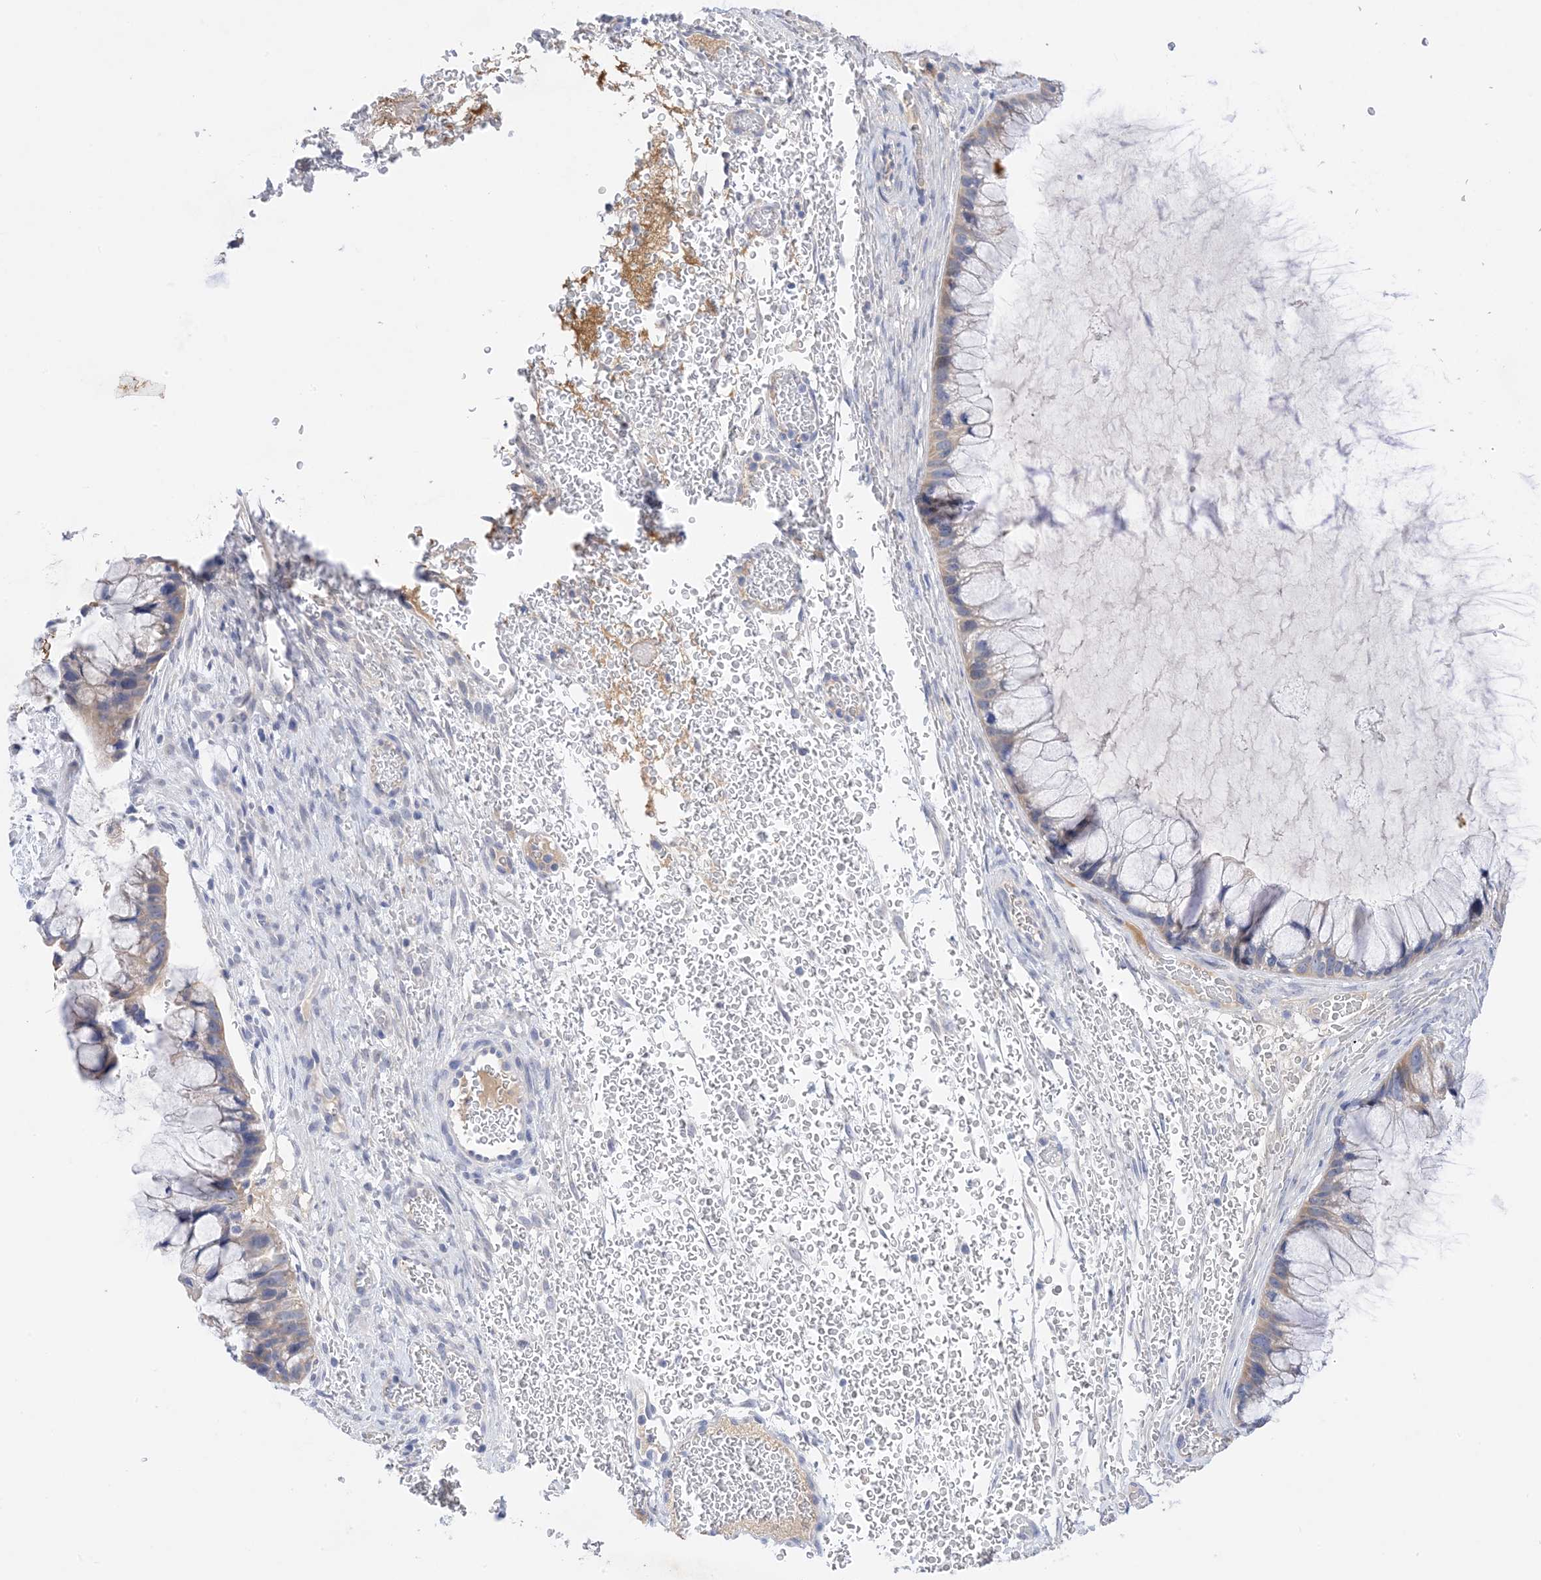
{"staining": {"intensity": "weak", "quantity": ">75%", "location": "cytoplasmic/membranous"}, "tissue": "ovarian cancer", "cell_type": "Tumor cells", "image_type": "cancer", "snomed": [{"axis": "morphology", "description": "Cystadenocarcinoma, mucinous, NOS"}, {"axis": "topography", "description": "Ovary"}], "caption": "This is an image of IHC staining of ovarian cancer, which shows weak expression in the cytoplasmic/membranous of tumor cells.", "gene": "PLK4", "patient": {"sex": "female", "age": 37}}